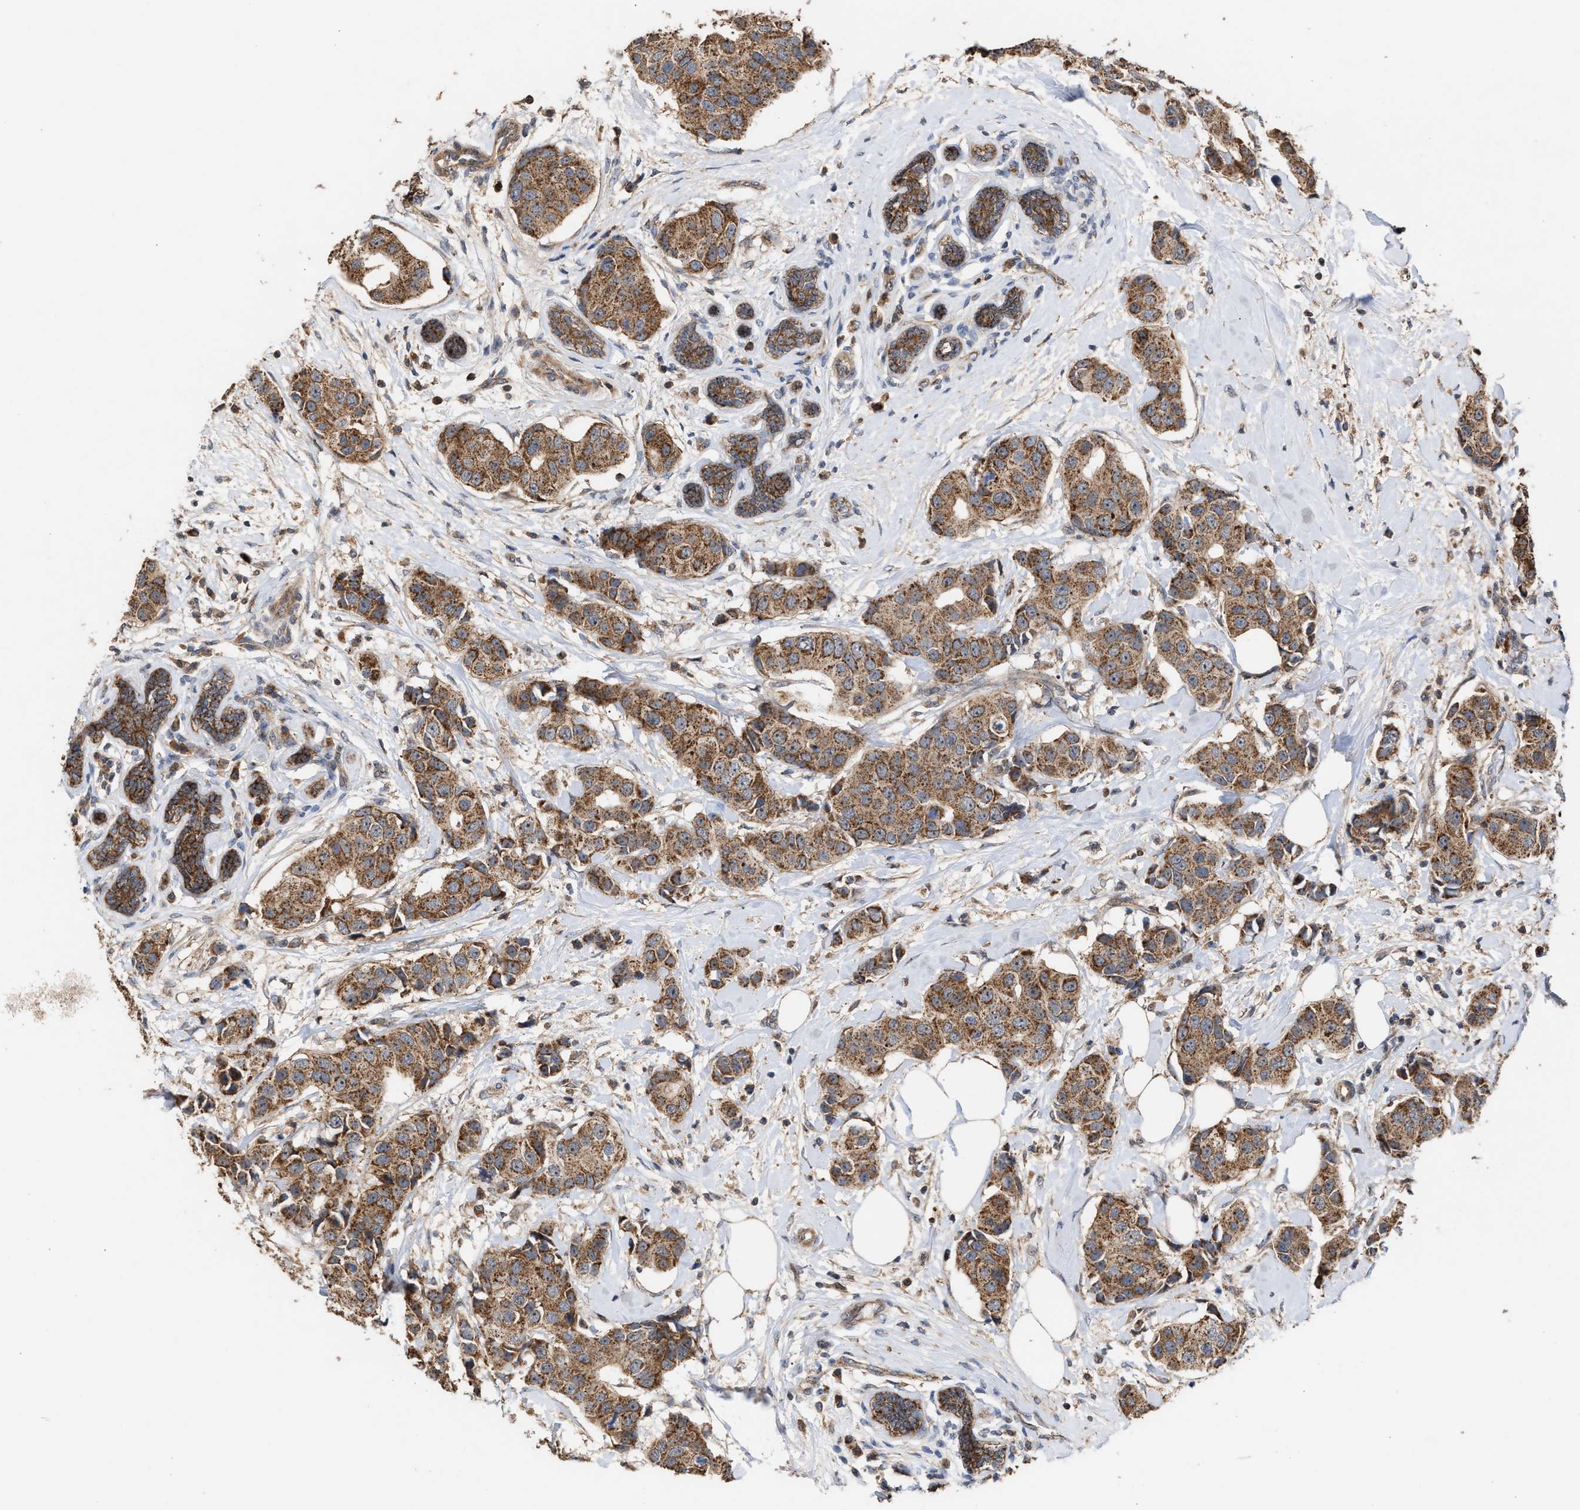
{"staining": {"intensity": "strong", "quantity": ">75%", "location": "cytoplasmic/membranous"}, "tissue": "breast cancer", "cell_type": "Tumor cells", "image_type": "cancer", "snomed": [{"axis": "morphology", "description": "Normal tissue, NOS"}, {"axis": "morphology", "description": "Duct carcinoma"}, {"axis": "topography", "description": "Breast"}], "caption": "Immunohistochemical staining of human breast intraductal carcinoma exhibits high levels of strong cytoplasmic/membranous protein expression in approximately >75% of tumor cells. The protein is stained brown, and the nuclei are stained in blue (DAB IHC with brightfield microscopy, high magnification).", "gene": "EXOSC2", "patient": {"sex": "female", "age": 39}}